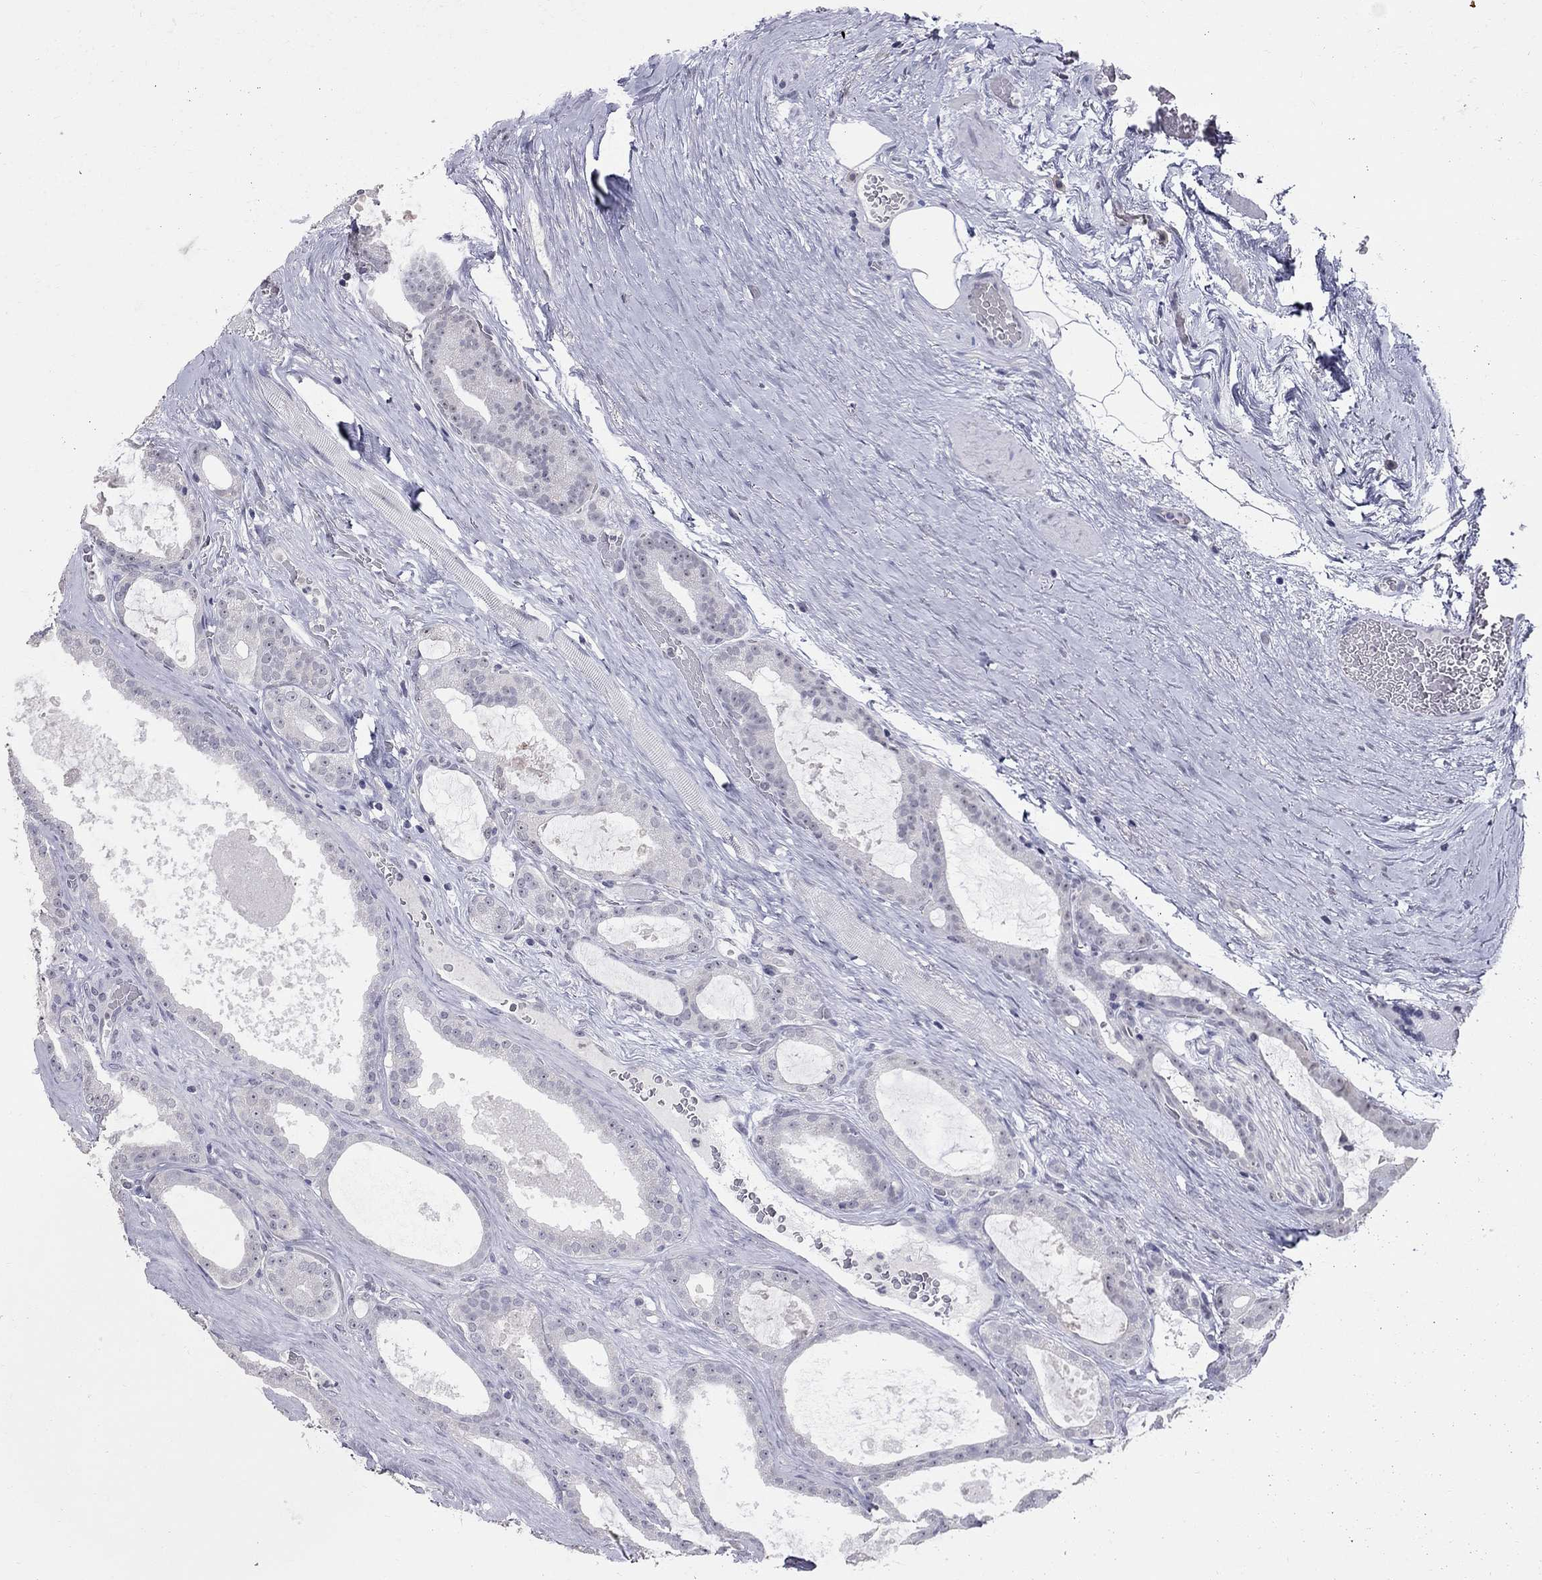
{"staining": {"intensity": "negative", "quantity": "none", "location": "none"}, "tissue": "prostate cancer", "cell_type": "Tumor cells", "image_type": "cancer", "snomed": [{"axis": "morphology", "description": "Adenocarcinoma, NOS"}, {"axis": "topography", "description": "Prostate"}], "caption": "IHC photomicrograph of prostate cancer (adenocarcinoma) stained for a protein (brown), which reveals no expression in tumor cells.", "gene": "SHOC2", "patient": {"sex": "male", "age": 67}}